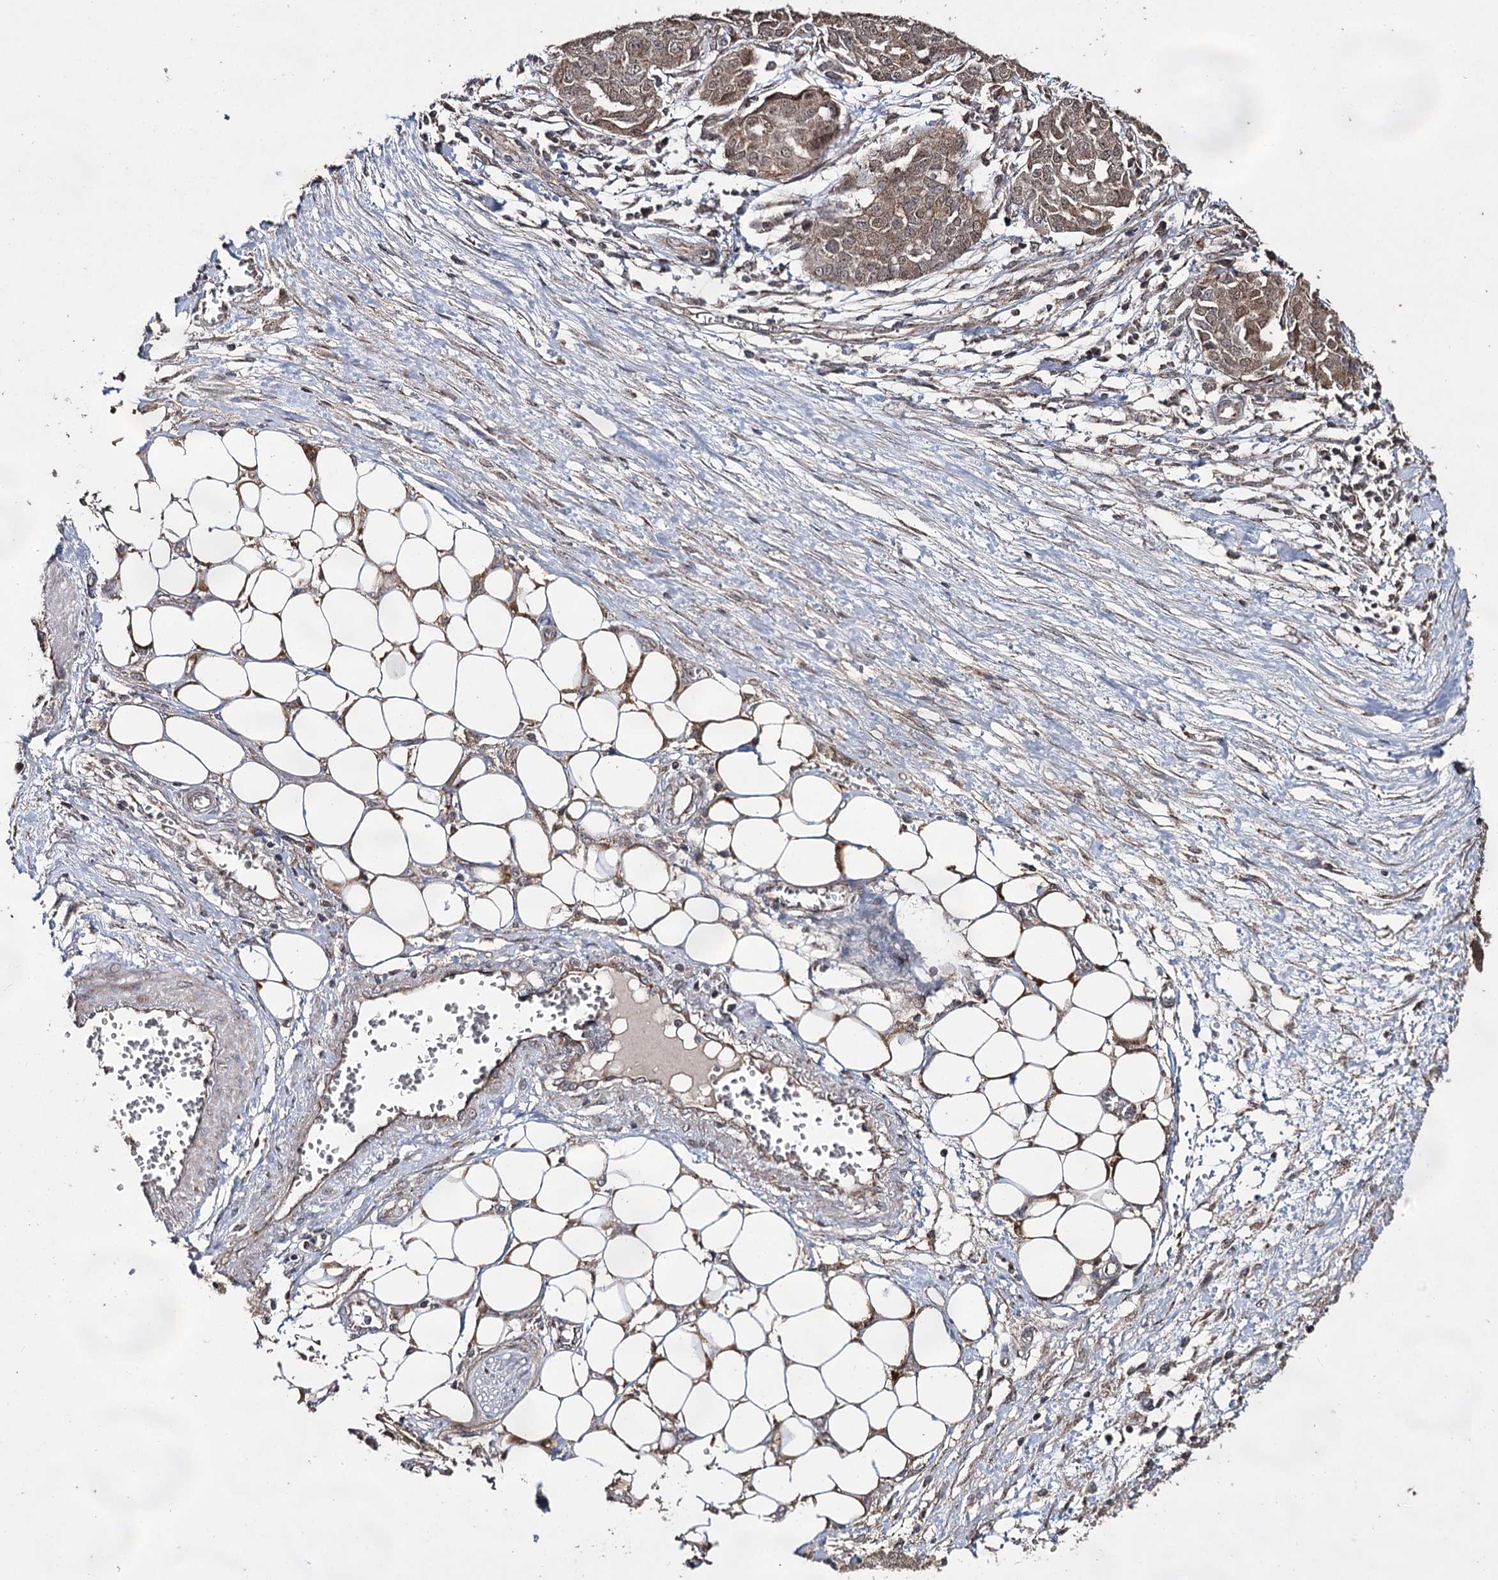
{"staining": {"intensity": "weak", "quantity": ">75%", "location": "cytoplasmic/membranous,nuclear"}, "tissue": "ovarian cancer", "cell_type": "Tumor cells", "image_type": "cancer", "snomed": [{"axis": "morphology", "description": "Cystadenocarcinoma, serous, NOS"}, {"axis": "topography", "description": "Soft tissue"}, {"axis": "topography", "description": "Ovary"}], "caption": "Tumor cells reveal low levels of weak cytoplasmic/membranous and nuclear staining in approximately >75% of cells in human ovarian cancer (serous cystadenocarcinoma).", "gene": "ACTR6", "patient": {"sex": "female", "age": 57}}